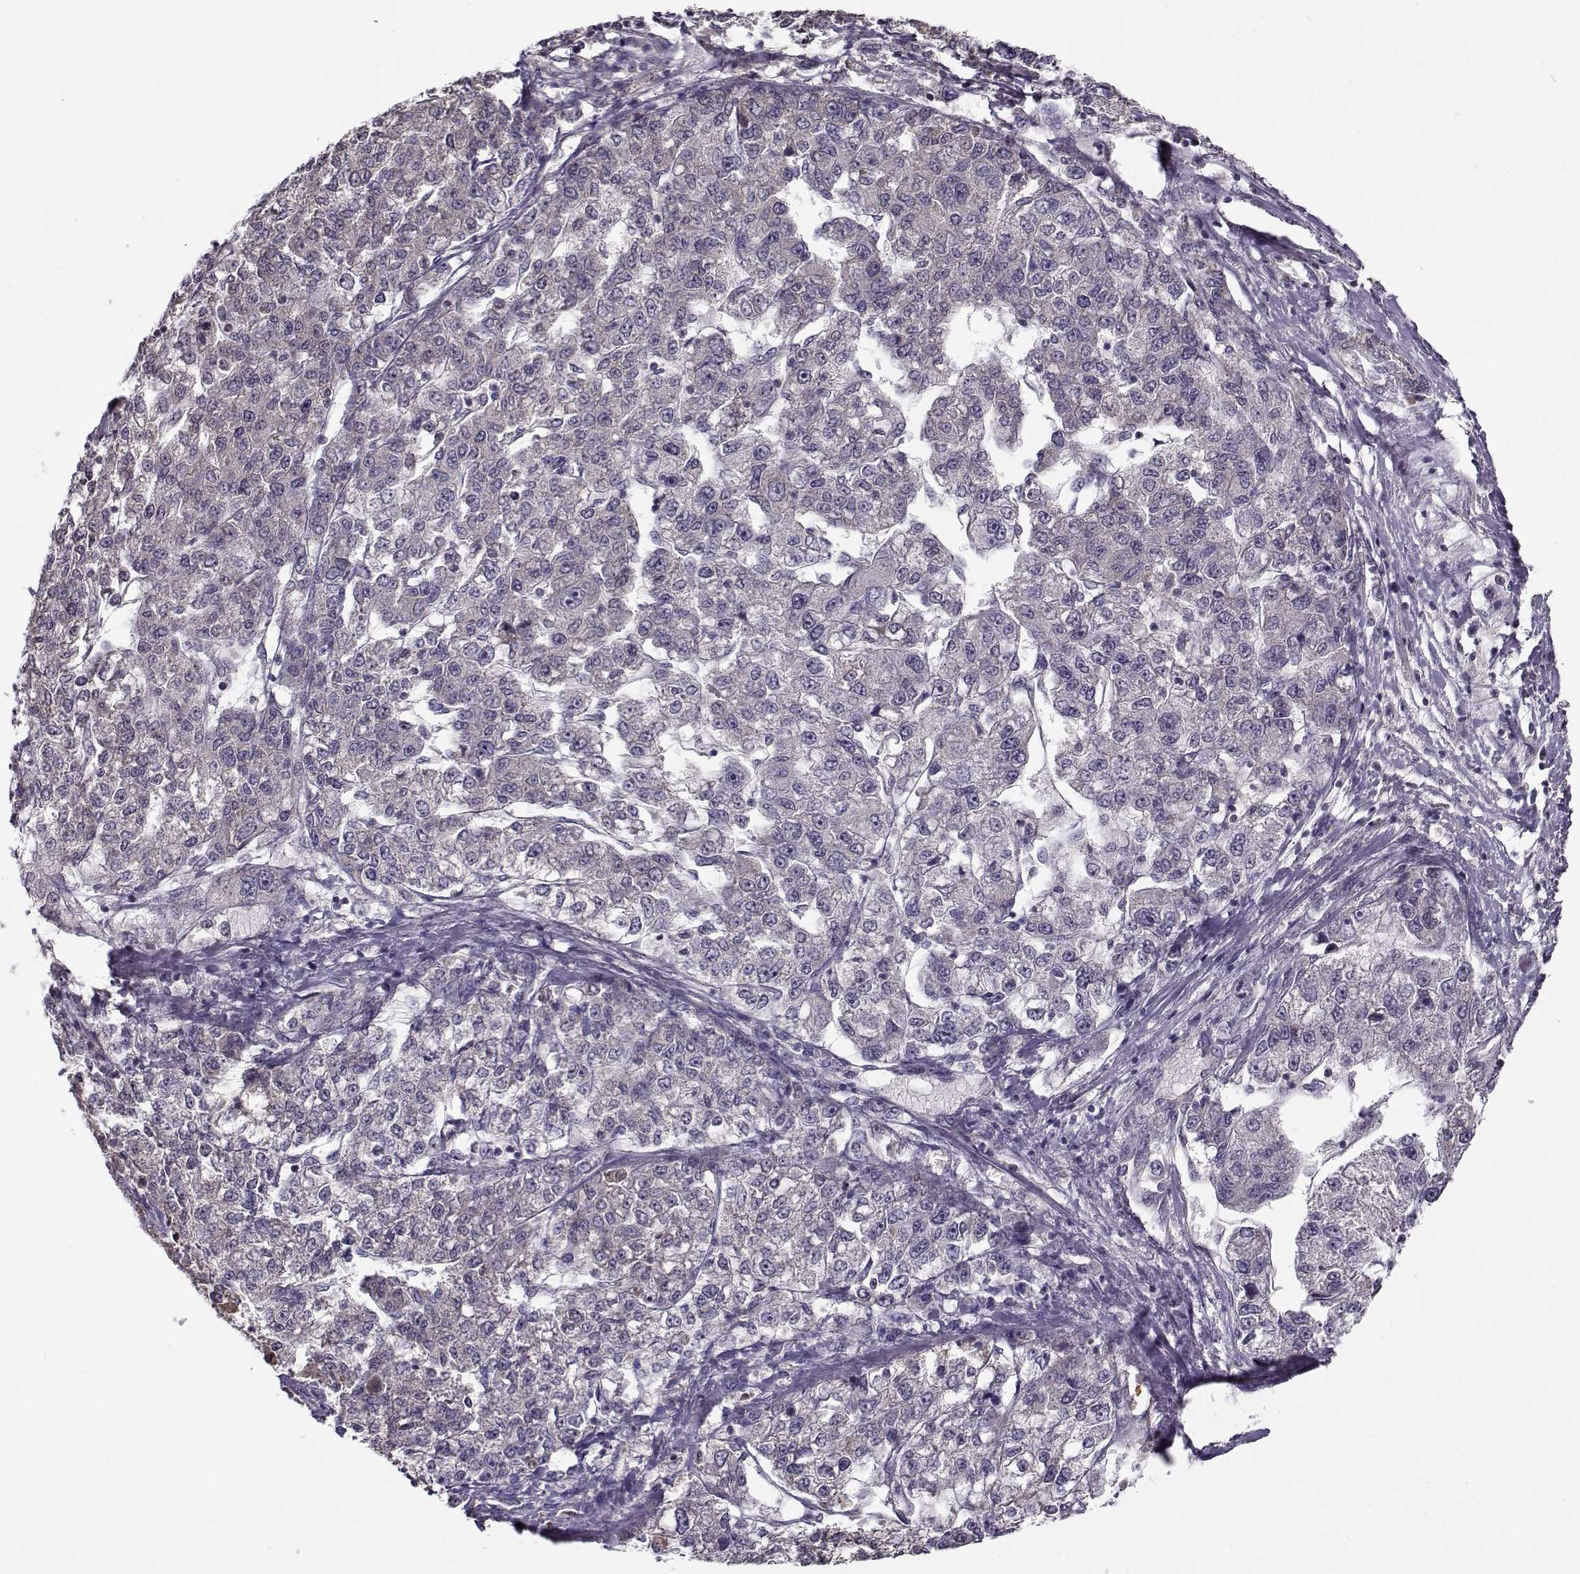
{"staining": {"intensity": "negative", "quantity": "none", "location": "none"}, "tissue": "liver cancer", "cell_type": "Tumor cells", "image_type": "cancer", "snomed": [{"axis": "morphology", "description": "Carcinoma, Hepatocellular, NOS"}, {"axis": "topography", "description": "Liver"}], "caption": "A high-resolution image shows immunohistochemistry staining of liver hepatocellular carcinoma, which exhibits no significant positivity in tumor cells.", "gene": "ENTPD8", "patient": {"sex": "male", "age": 56}}